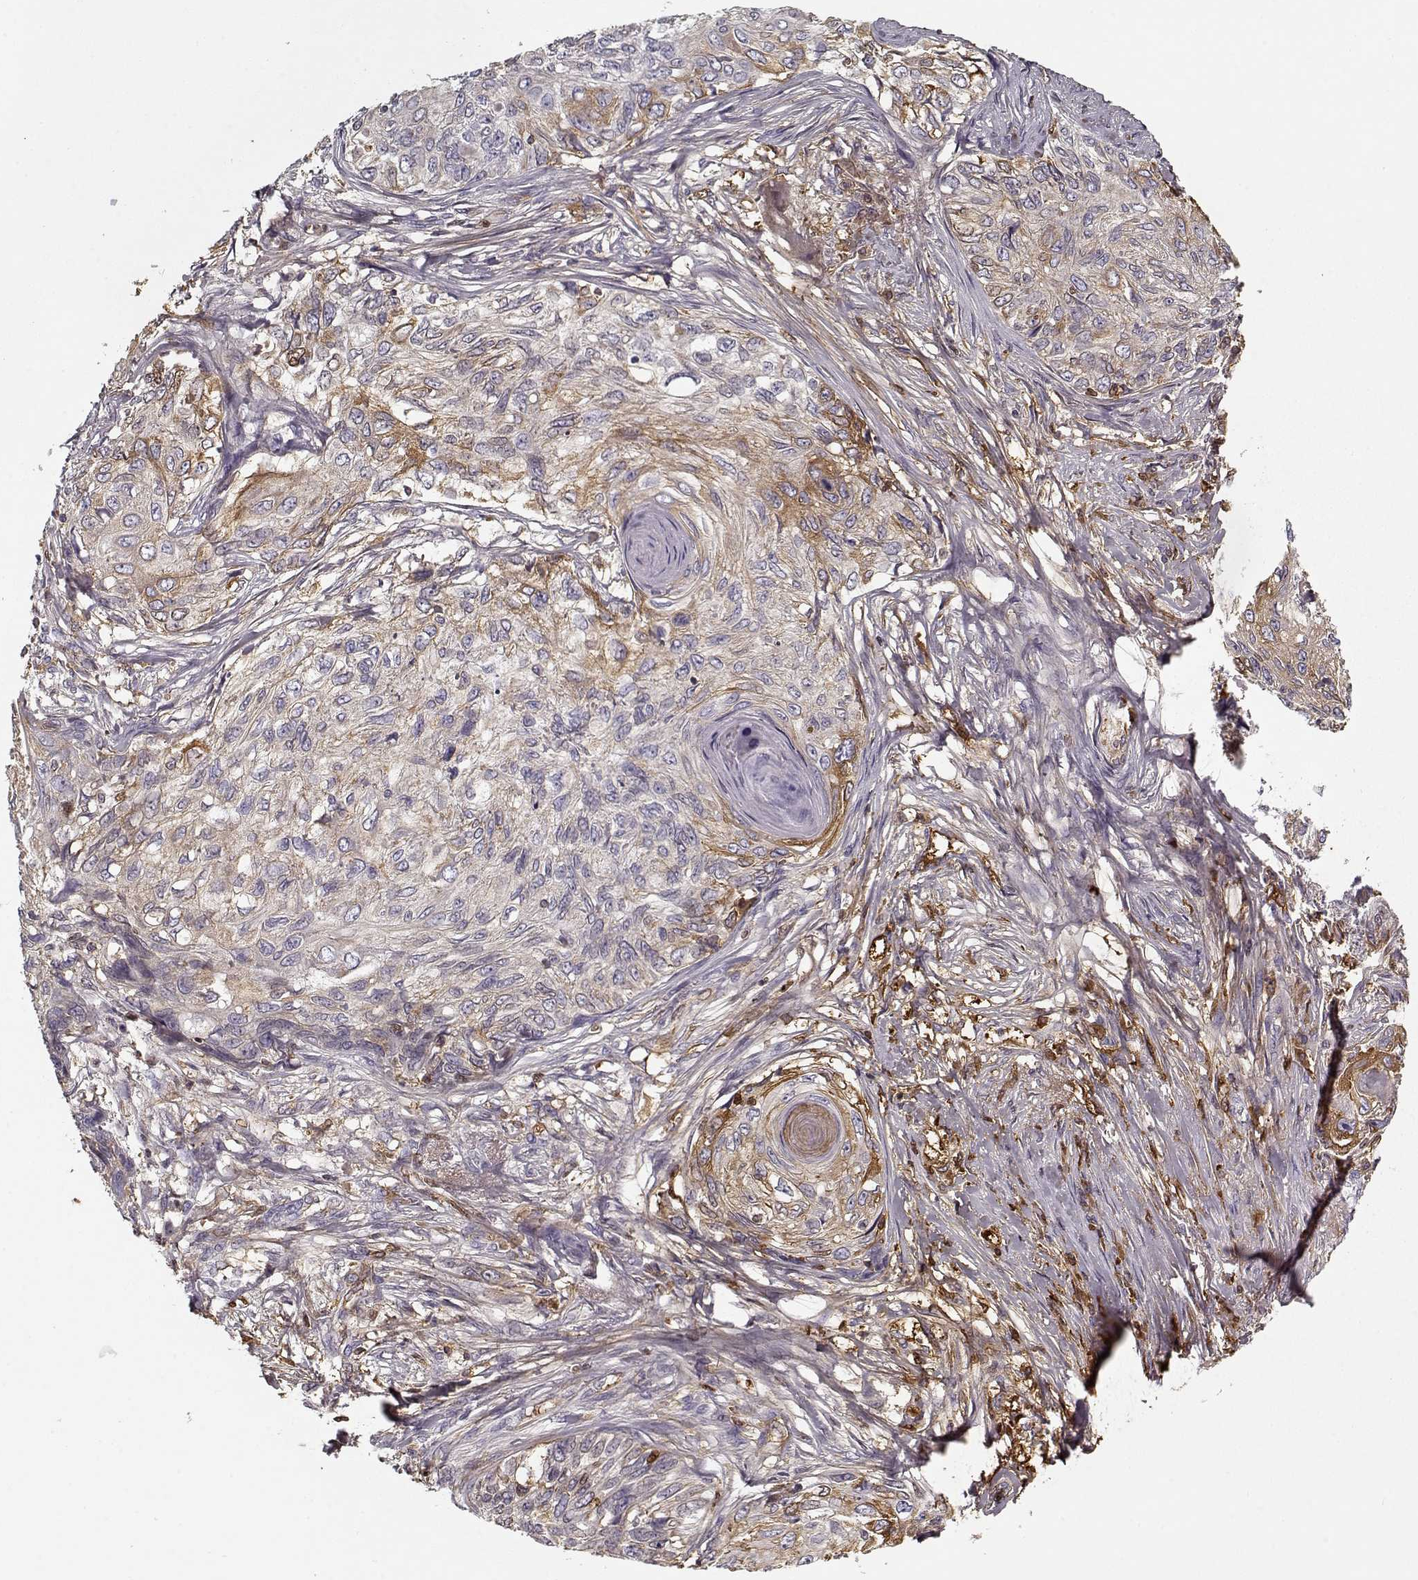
{"staining": {"intensity": "moderate", "quantity": "<25%", "location": "cytoplasmic/membranous"}, "tissue": "skin cancer", "cell_type": "Tumor cells", "image_type": "cancer", "snomed": [{"axis": "morphology", "description": "Squamous cell carcinoma, NOS"}, {"axis": "topography", "description": "Skin"}], "caption": "Protein staining by immunohistochemistry demonstrates moderate cytoplasmic/membranous positivity in approximately <25% of tumor cells in skin cancer.", "gene": "LUM", "patient": {"sex": "male", "age": 92}}